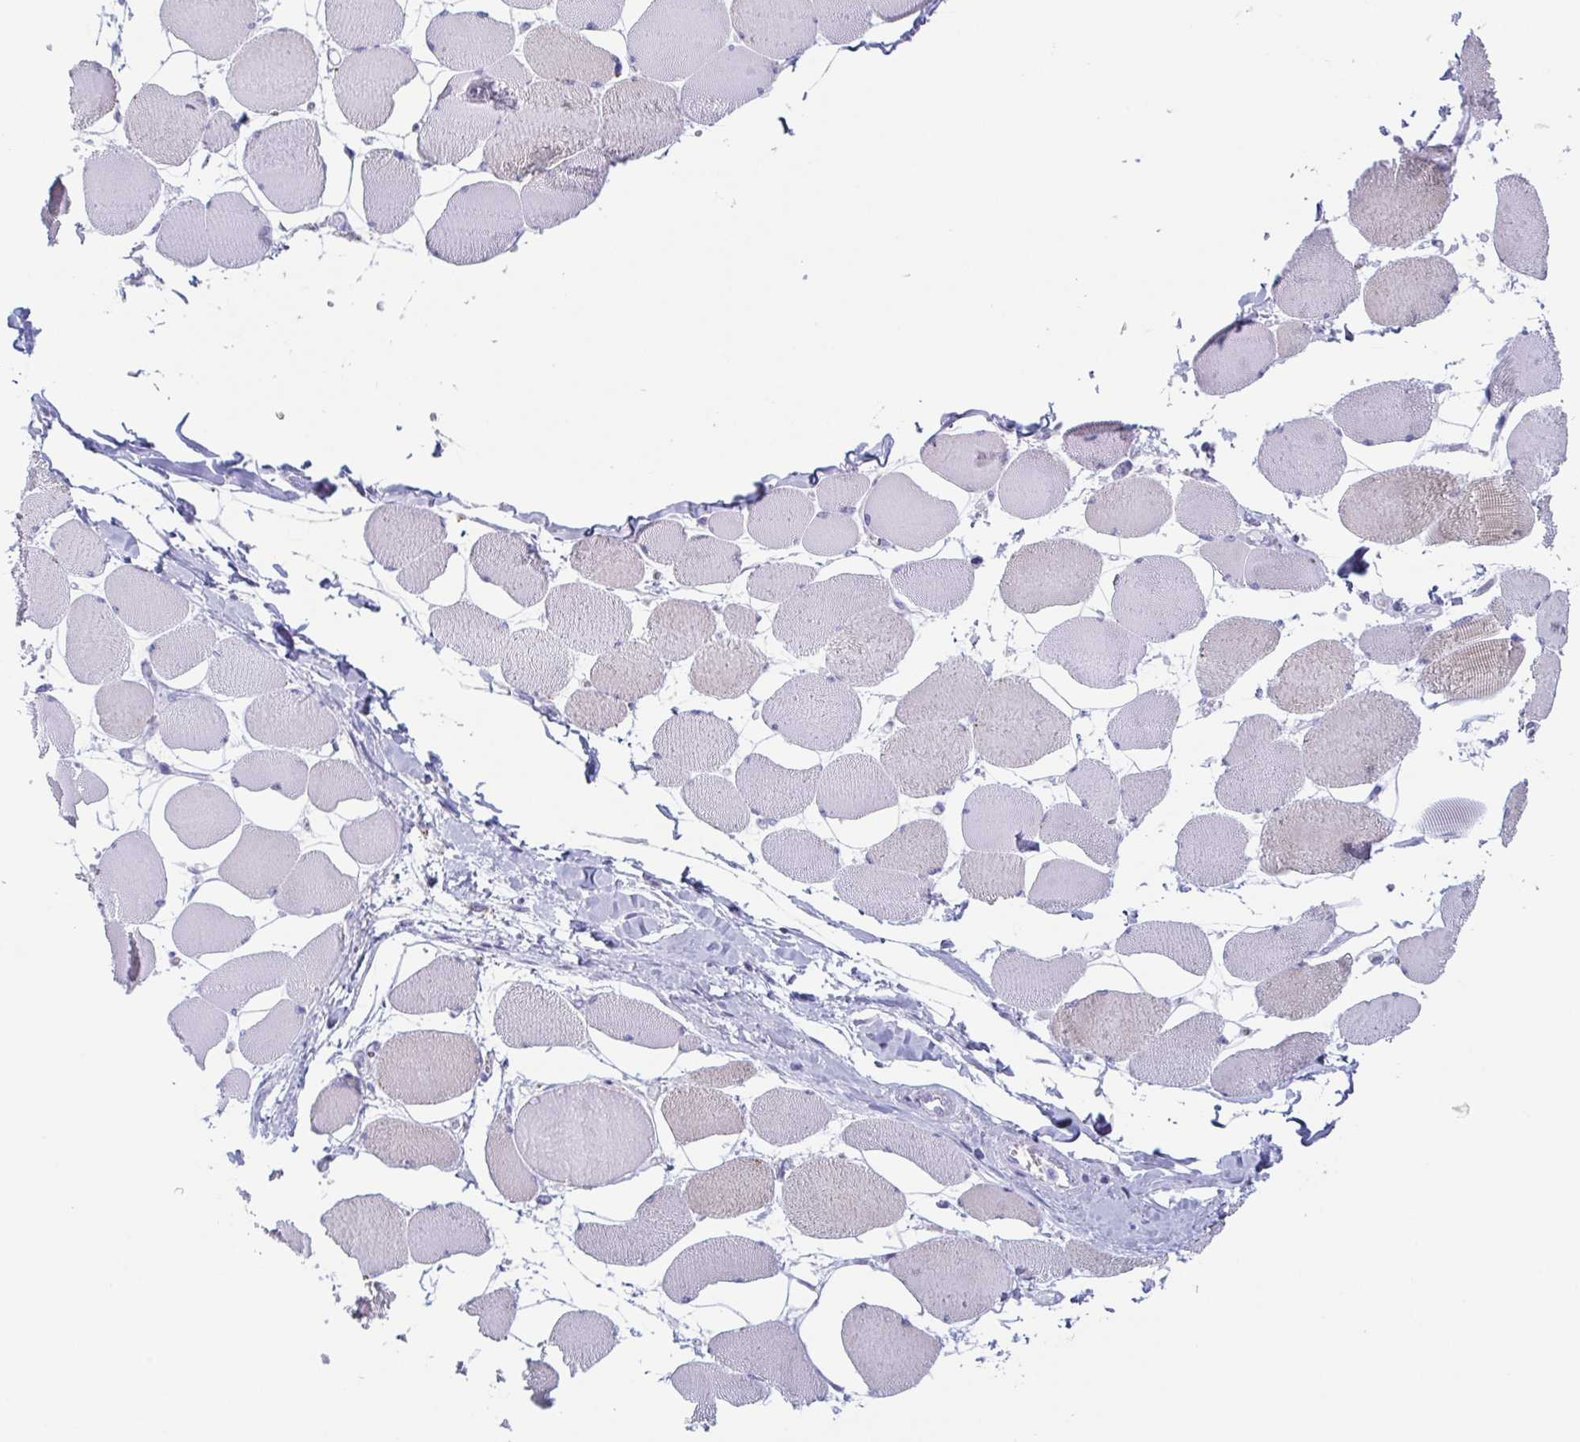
{"staining": {"intensity": "weak", "quantity": "25%-75%", "location": "cytoplasmic/membranous"}, "tissue": "skeletal muscle", "cell_type": "Myocytes", "image_type": "normal", "snomed": [{"axis": "morphology", "description": "Normal tissue, NOS"}, {"axis": "topography", "description": "Skeletal muscle"}], "caption": "Benign skeletal muscle demonstrates weak cytoplasmic/membranous positivity in approximately 25%-75% of myocytes.", "gene": "TAGLN3", "patient": {"sex": "female", "age": 75}}